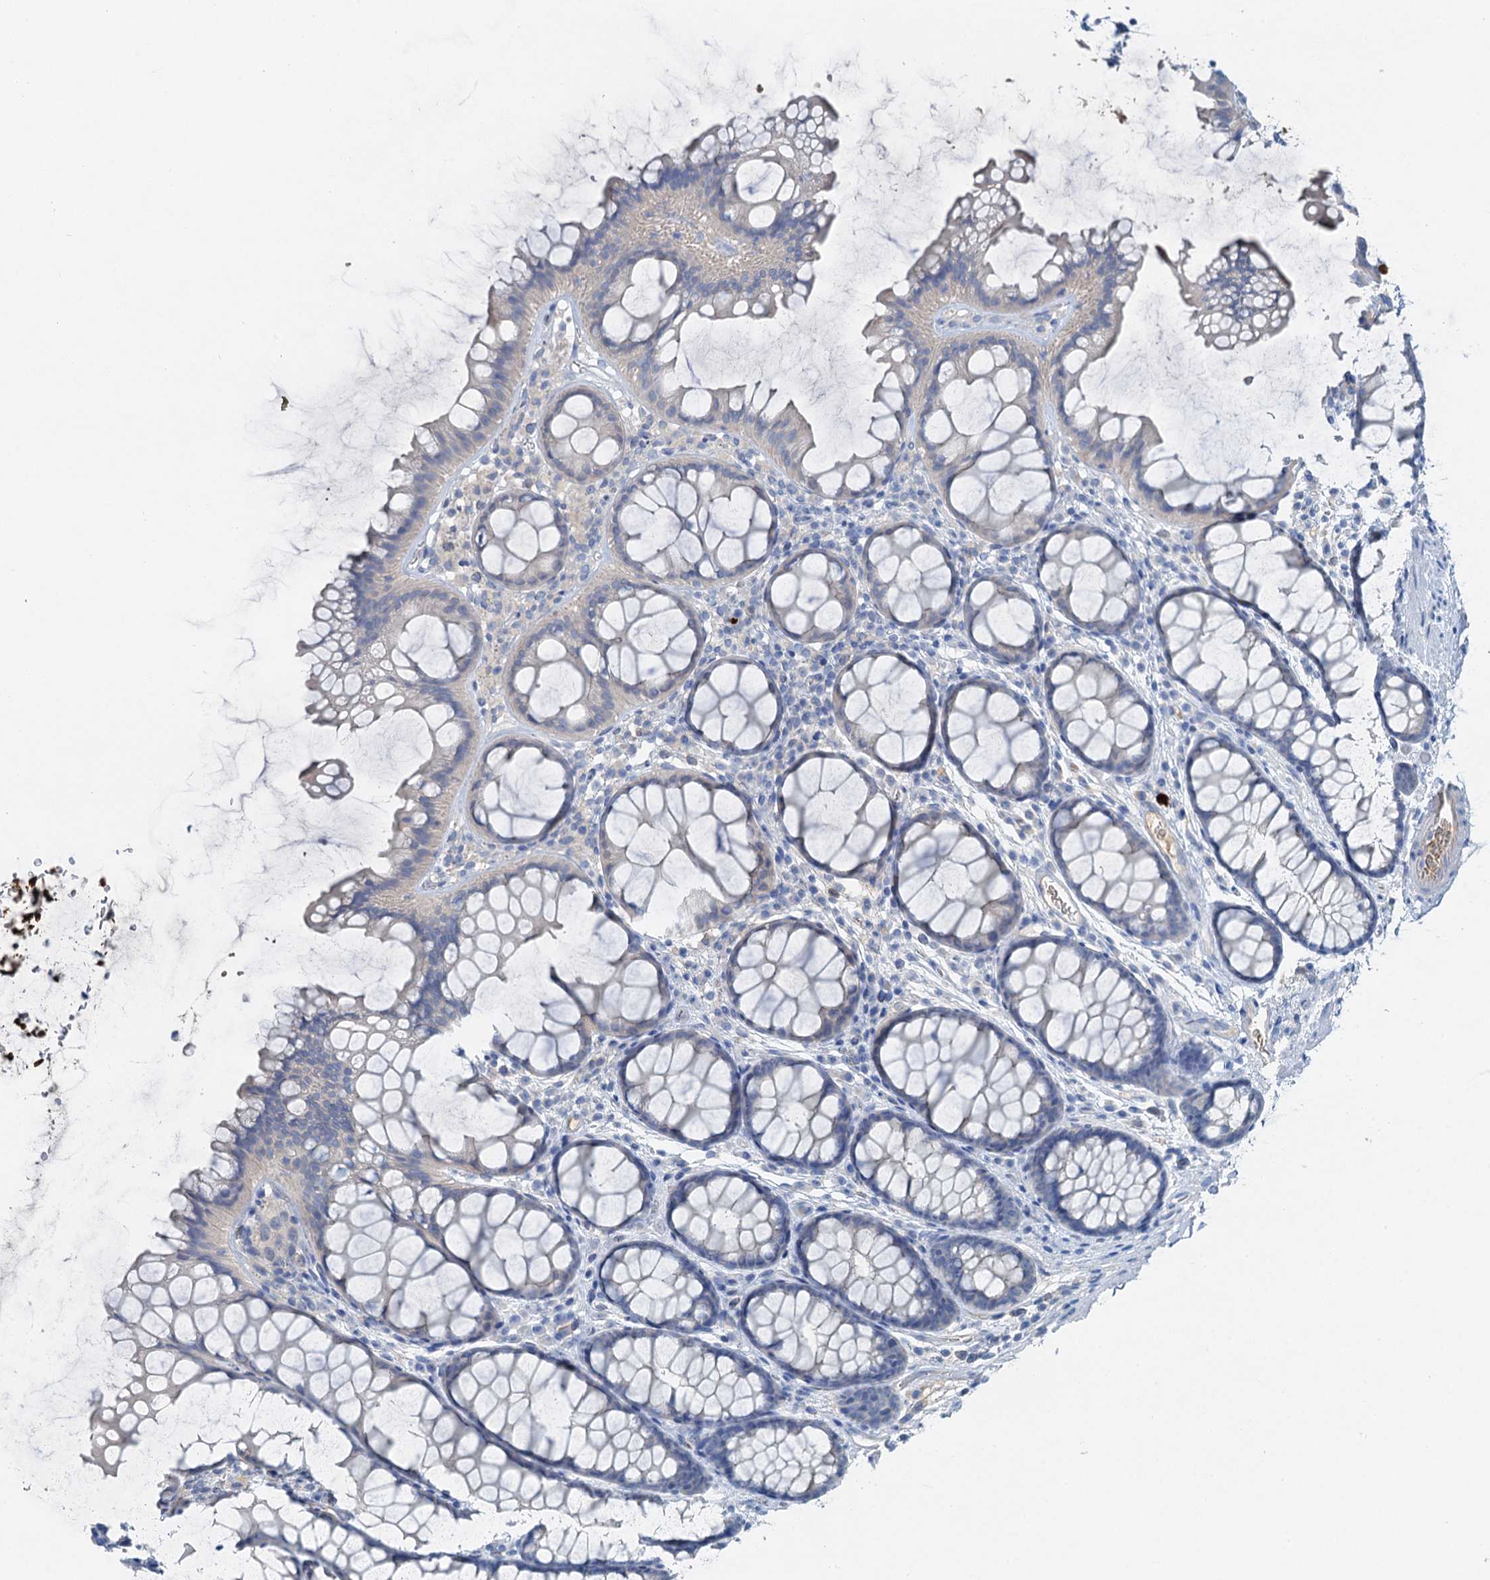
{"staining": {"intensity": "negative", "quantity": "none", "location": "none"}, "tissue": "colon", "cell_type": "Endothelial cells", "image_type": "normal", "snomed": [{"axis": "morphology", "description": "Normal tissue, NOS"}, {"axis": "topography", "description": "Colon"}], "caption": "This is a image of immunohistochemistry staining of normal colon, which shows no positivity in endothelial cells.", "gene": "OTOA", "patient": {"sex": "female", "age": 82}}